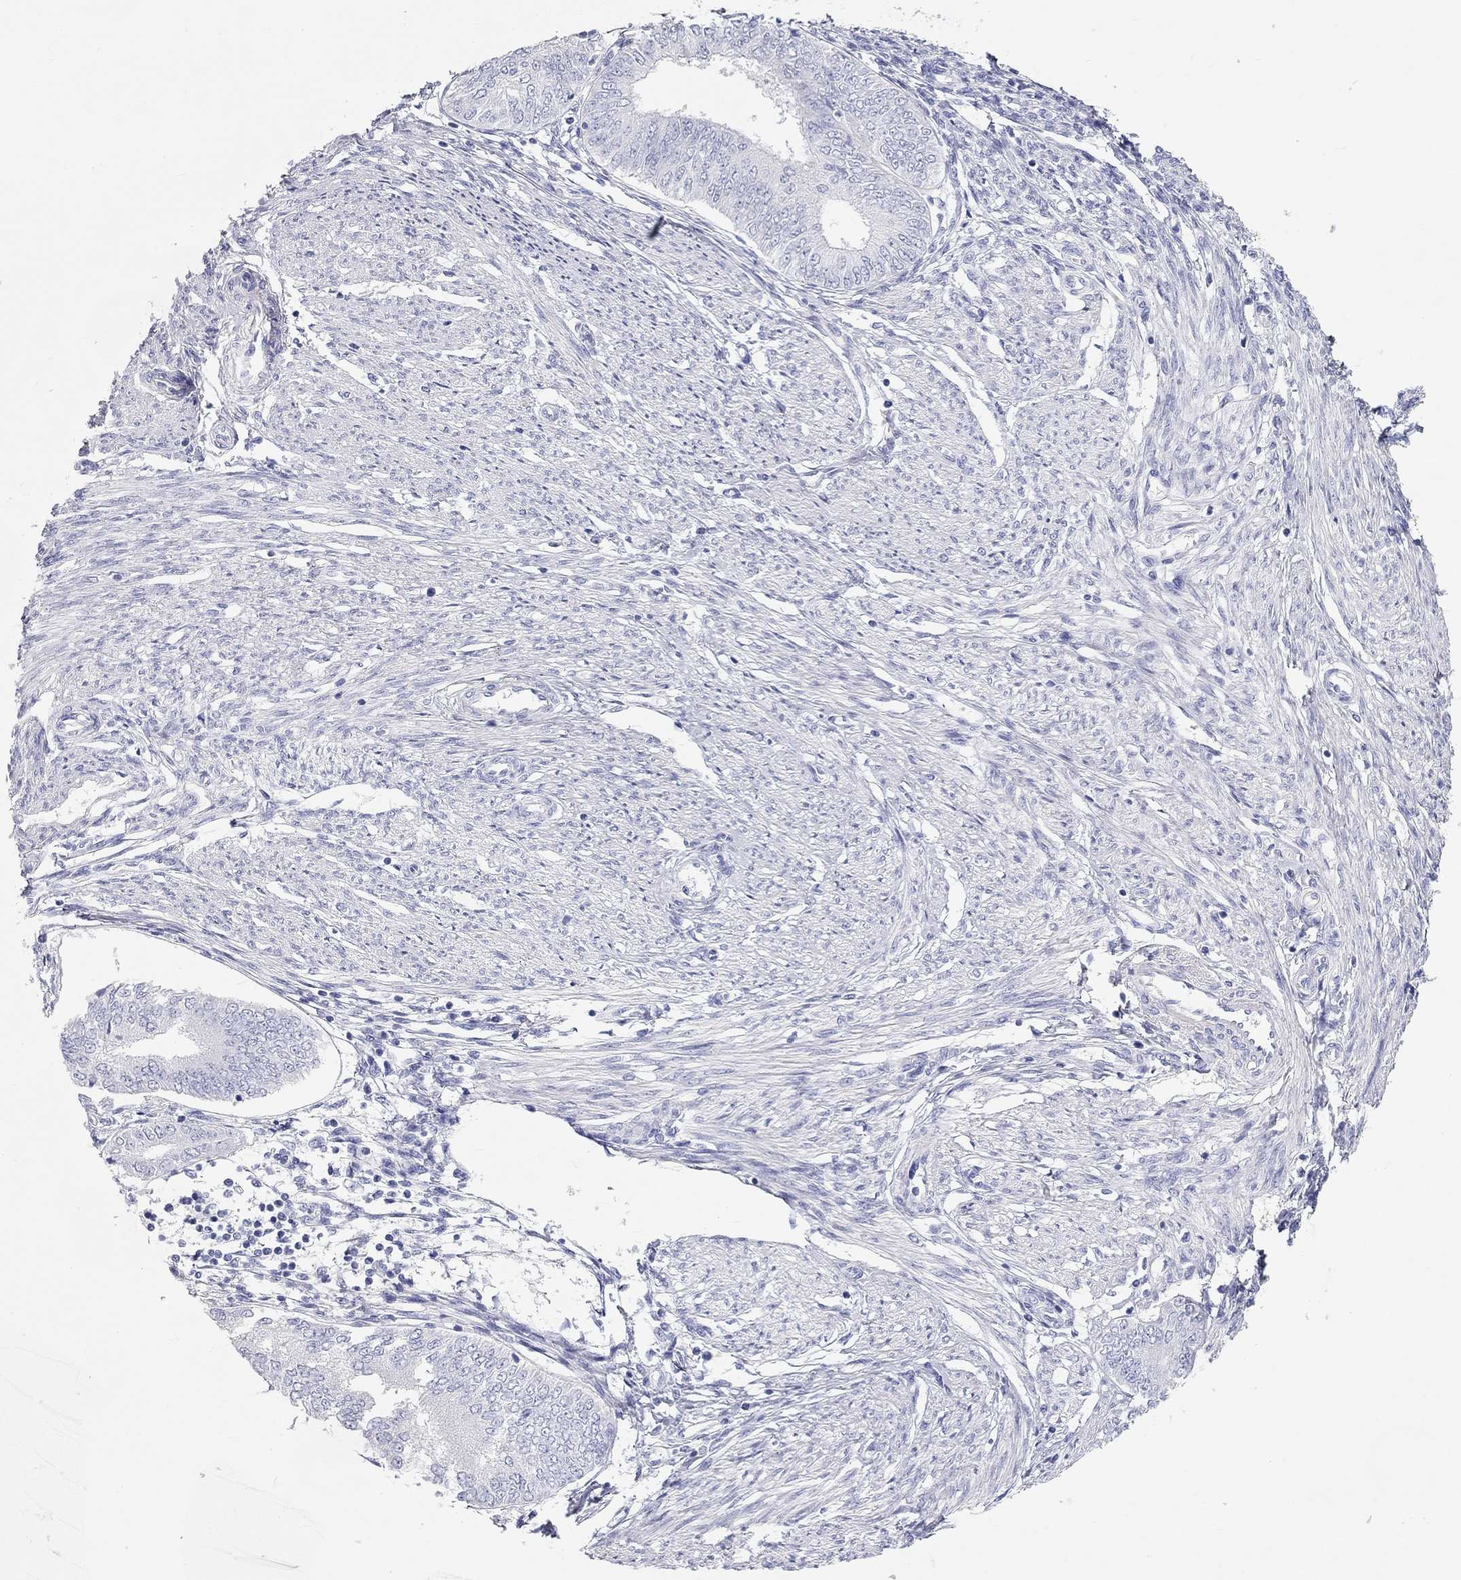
{"staining": {"intensity": "negative", "quantity": "none", "location": "none"}, "tissue": "endometrial cancer", "cell_type": "Tumor cells", "image_type": "cancer", "snomed": [{"axis": "morphology", "description": "Adenocarcinoma, NOS"}, {"axis": "topography", "description": "Endometrium"}], "caption": "Immunohistochemical staining of endometrial cancer demonstrates no significant staining in tumor cells.", "gene": "PCDHGC5", "patient": {"sex": "female", "age": 68}}